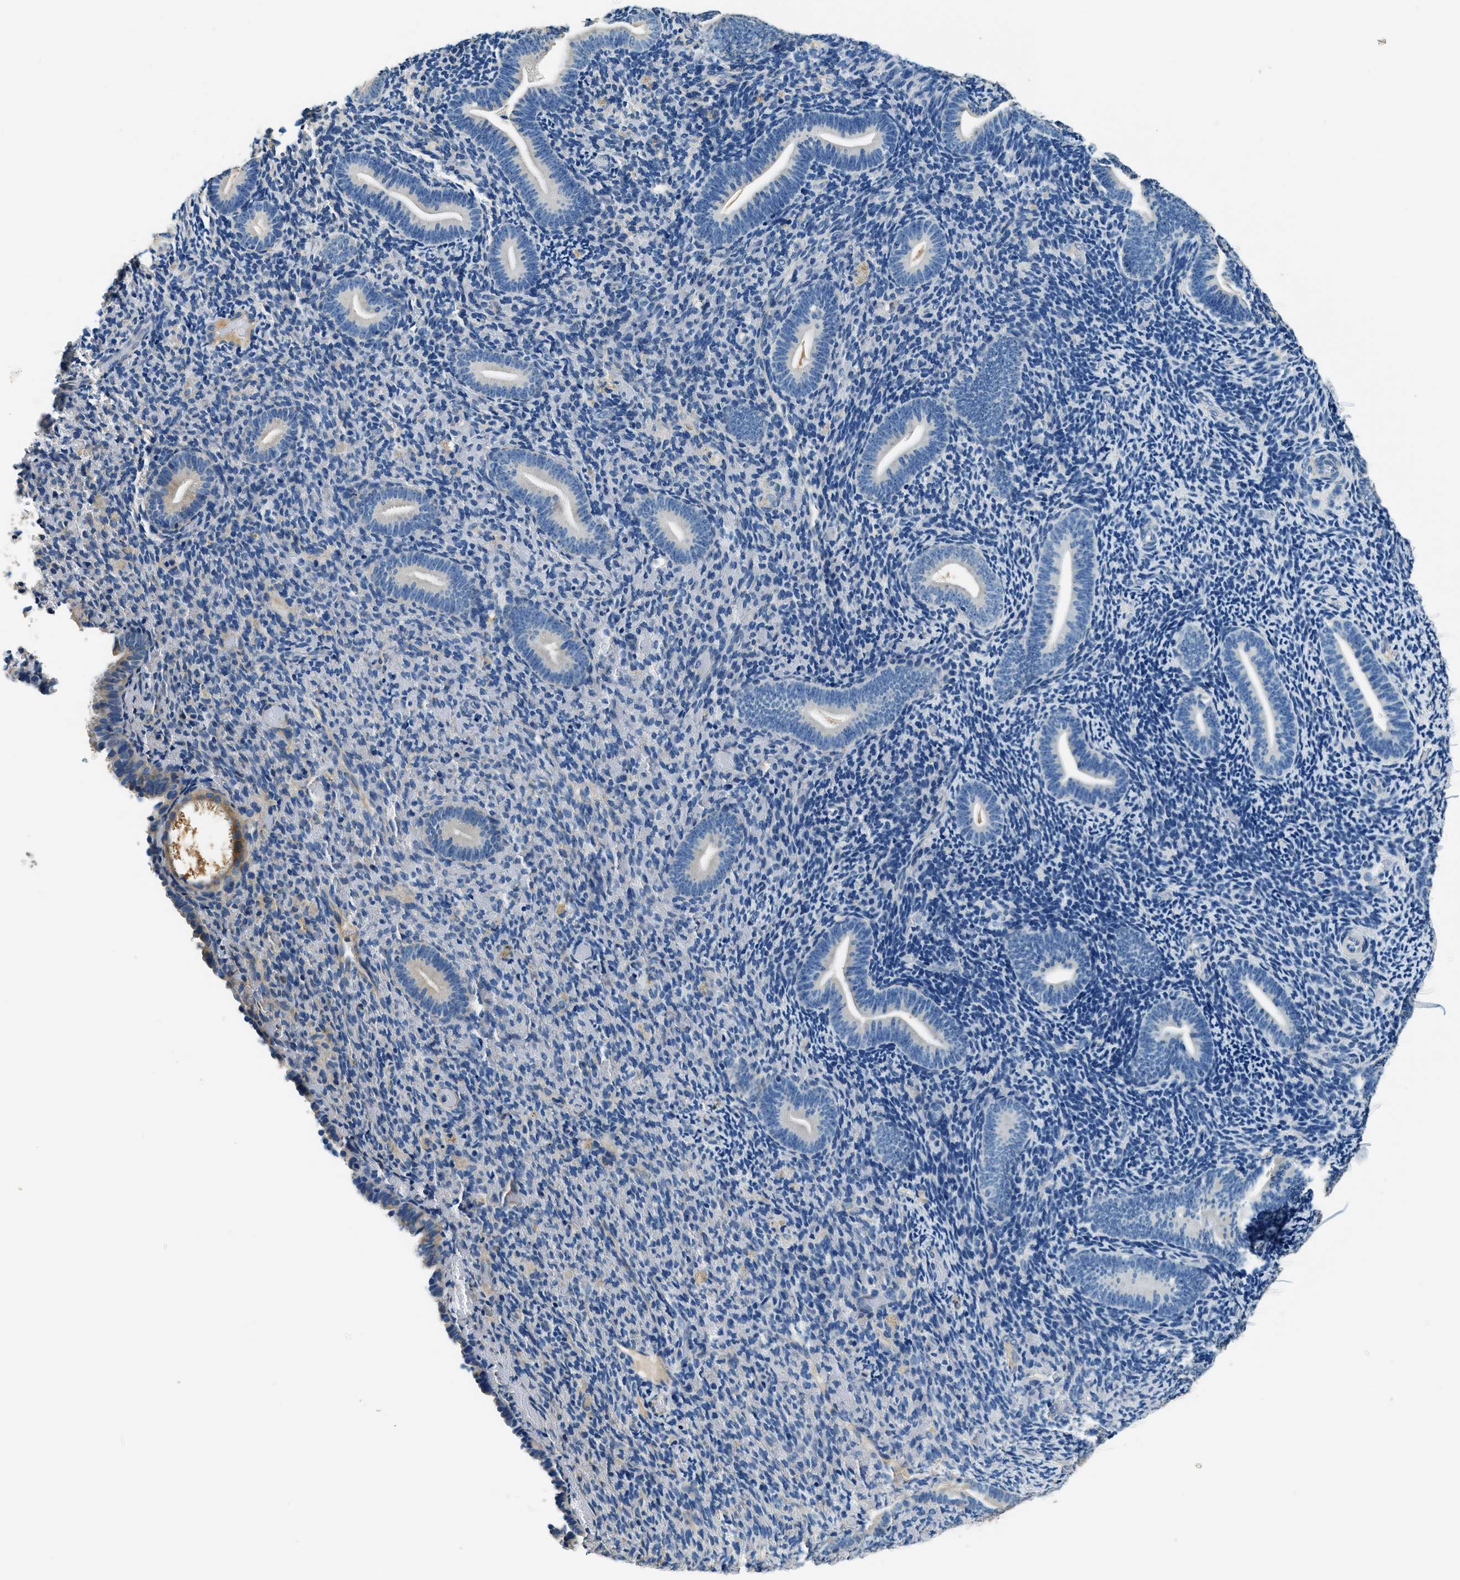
{"staining": {"intensity": "negative", "quantity": "none", "location": "none"}, "tissue": "endometrium", "cell_type": "Cells in endometrial stroma", "image_type": "normal", "snomed": [{"axis": "morphology", "description": "Normal tissue, NOS"}, {"axis": "topography", "description": "Endometrium"}], "caption": "Immunohistochemical staining of normal human endometrium reveals no significant staining in cells in endometrial stroma.", "gene": "TMEM186", "patient": {"sex": "female", "age": 51}}